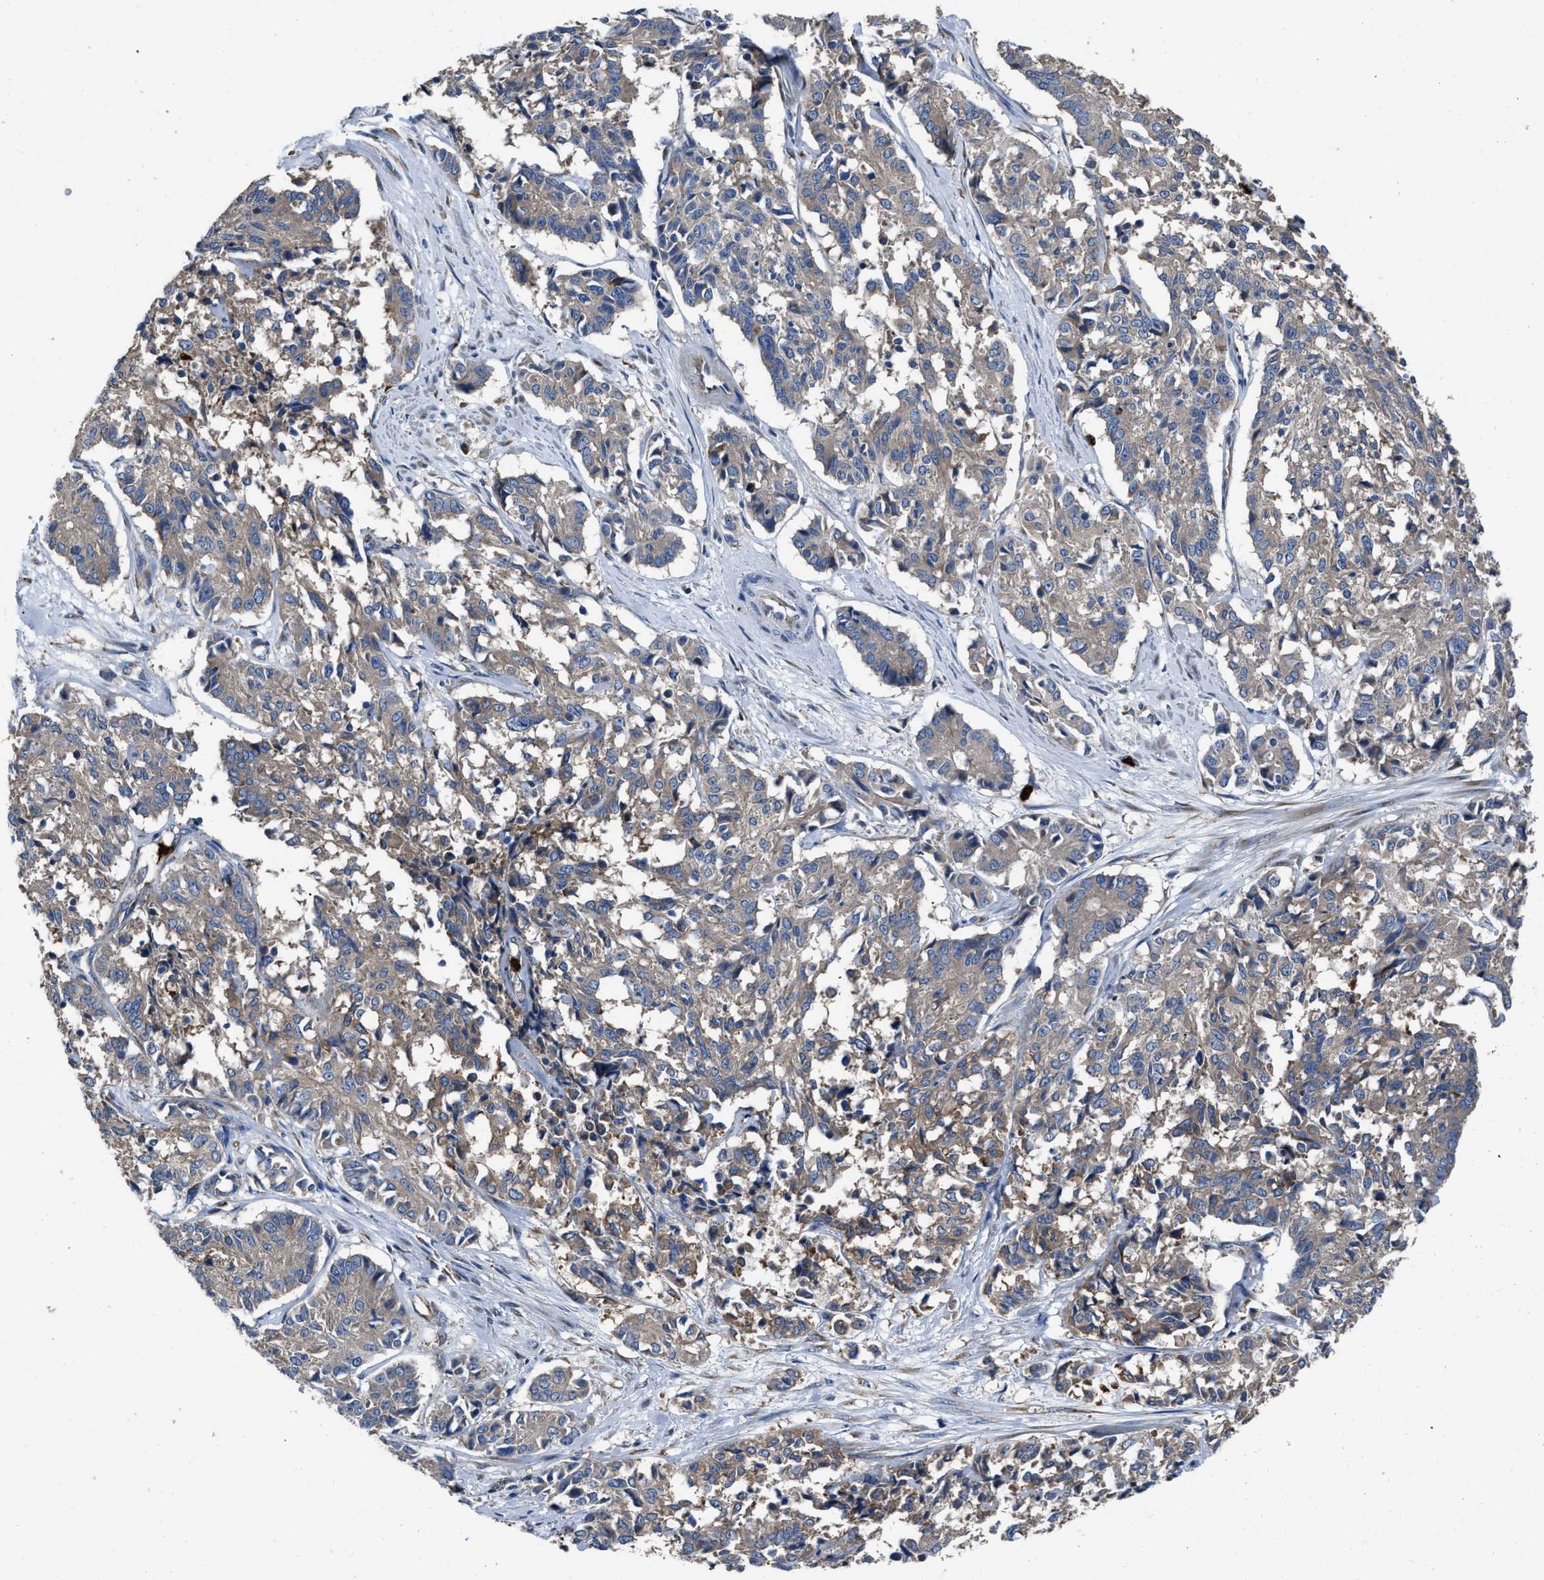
{"staining": {"intensity": "weak", "quantity": ">75%", "location": "cytoplasmic/membranous"}, "tissue": "cervical cancer", "cell_type": "Tumor cells", "image_type": "cancer", "snomed": [{"axis": "morphology", "description": "Squamous cell carcinoma, NOS"}, {"axis": "topography", "description": "Cervix"}], "caption": "The immunohistochemical stain shows weak cytoplasmic/membranous expression in tumor cells of cervical cancer (squamous cell carcinoma) tissue.", "gene": "ANGPT1", "patient": {"sex": "female", "age": 35}}